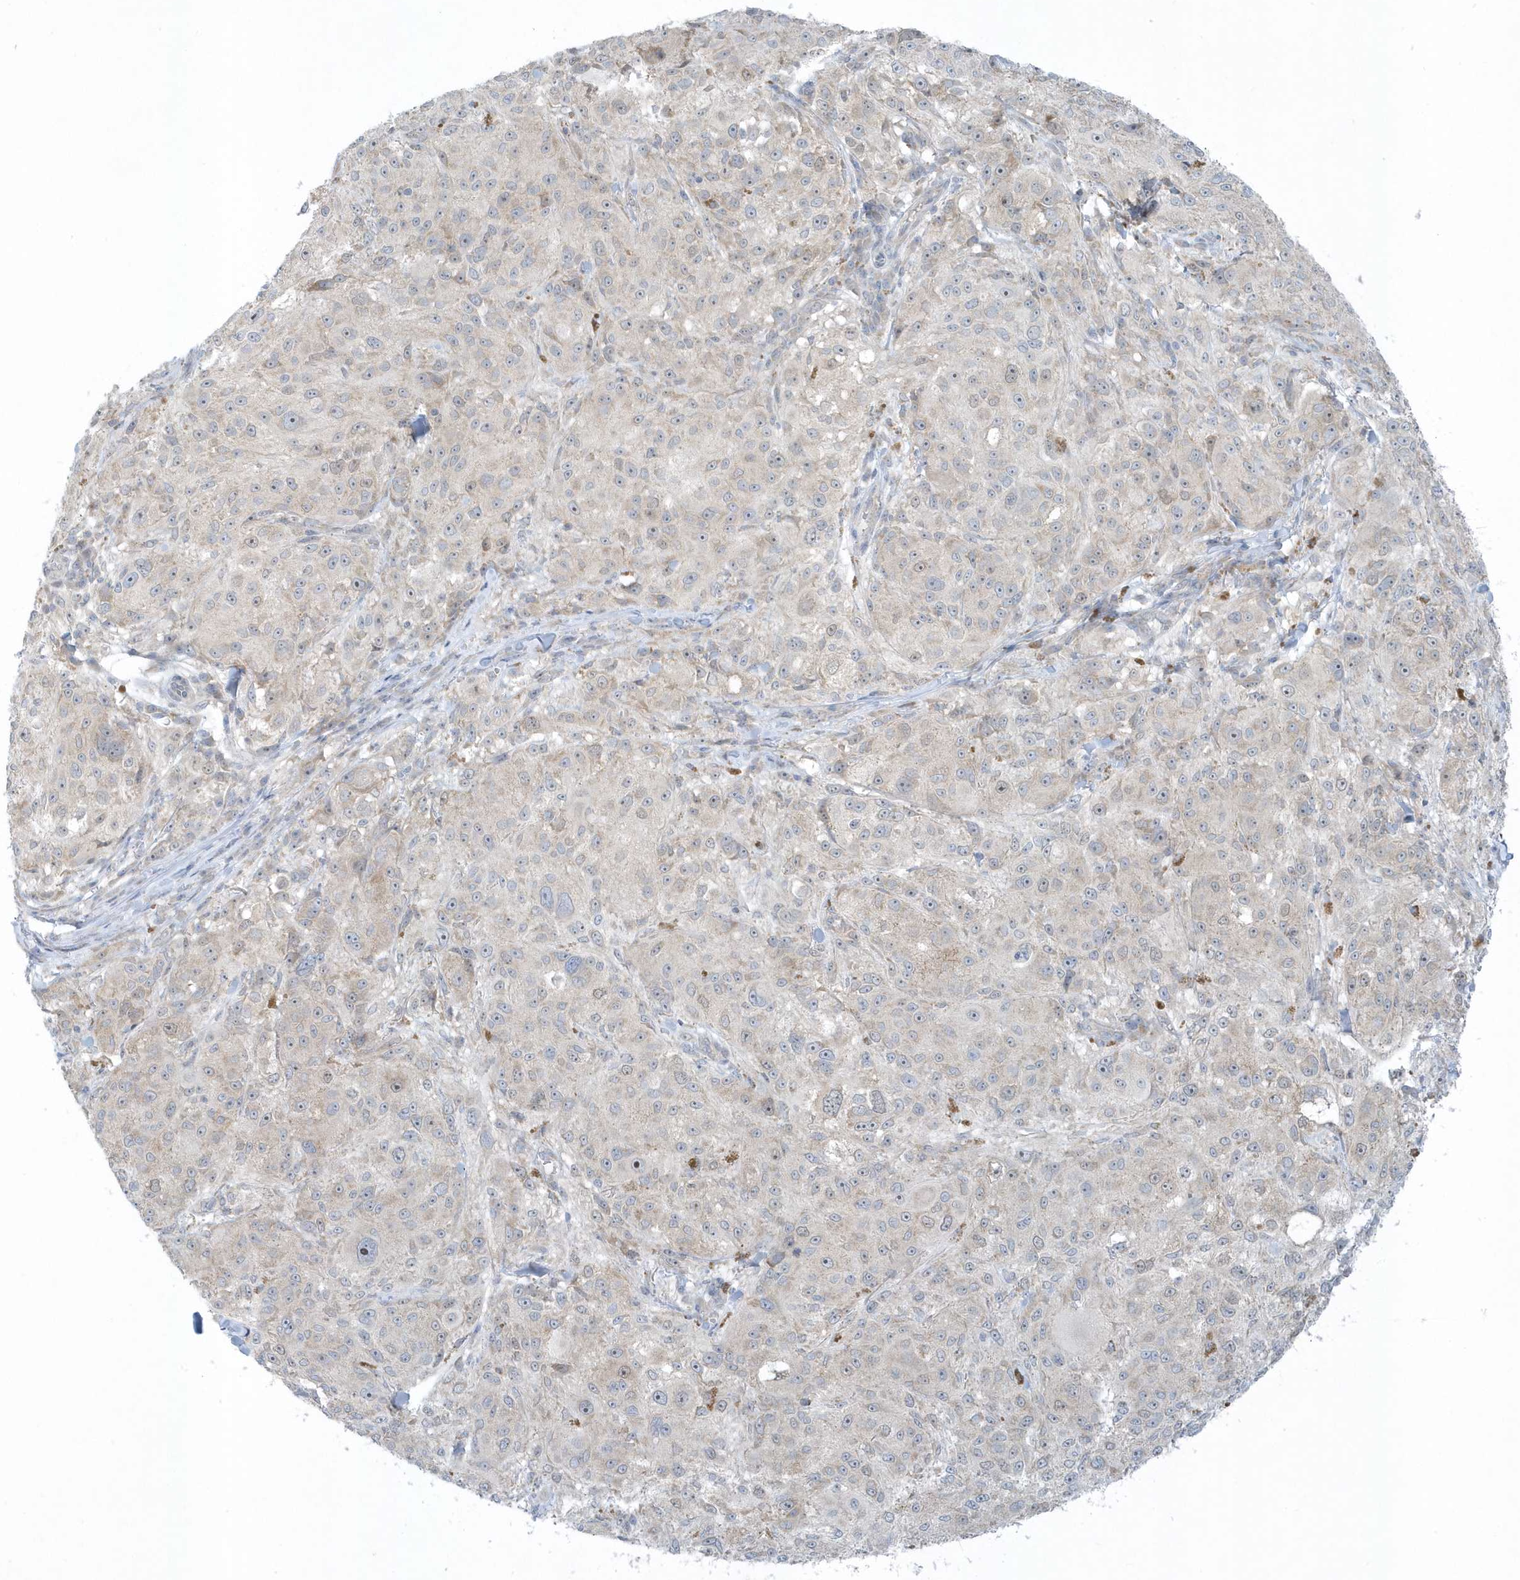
{"staining": {"intensity": "weak", "quantity": "<25%", "location": "nuclear"}, "tissue": "melanoma", "cell_type": "Tumor cells", "image_type": "cancer", "snomed": [{"axis": "morphology", "description": "Necrosis, NOS"}, {"axis": "morphology", "description": "Malignant melanoma, NOS"}, {"axis": "topography", "description": "Skin"}], "caption": "Histopathology image shows no significant protein staining in tumor cells of melanoma.", "gene": "SCN3A", "patient": {"sex": "female", "age": 87}}